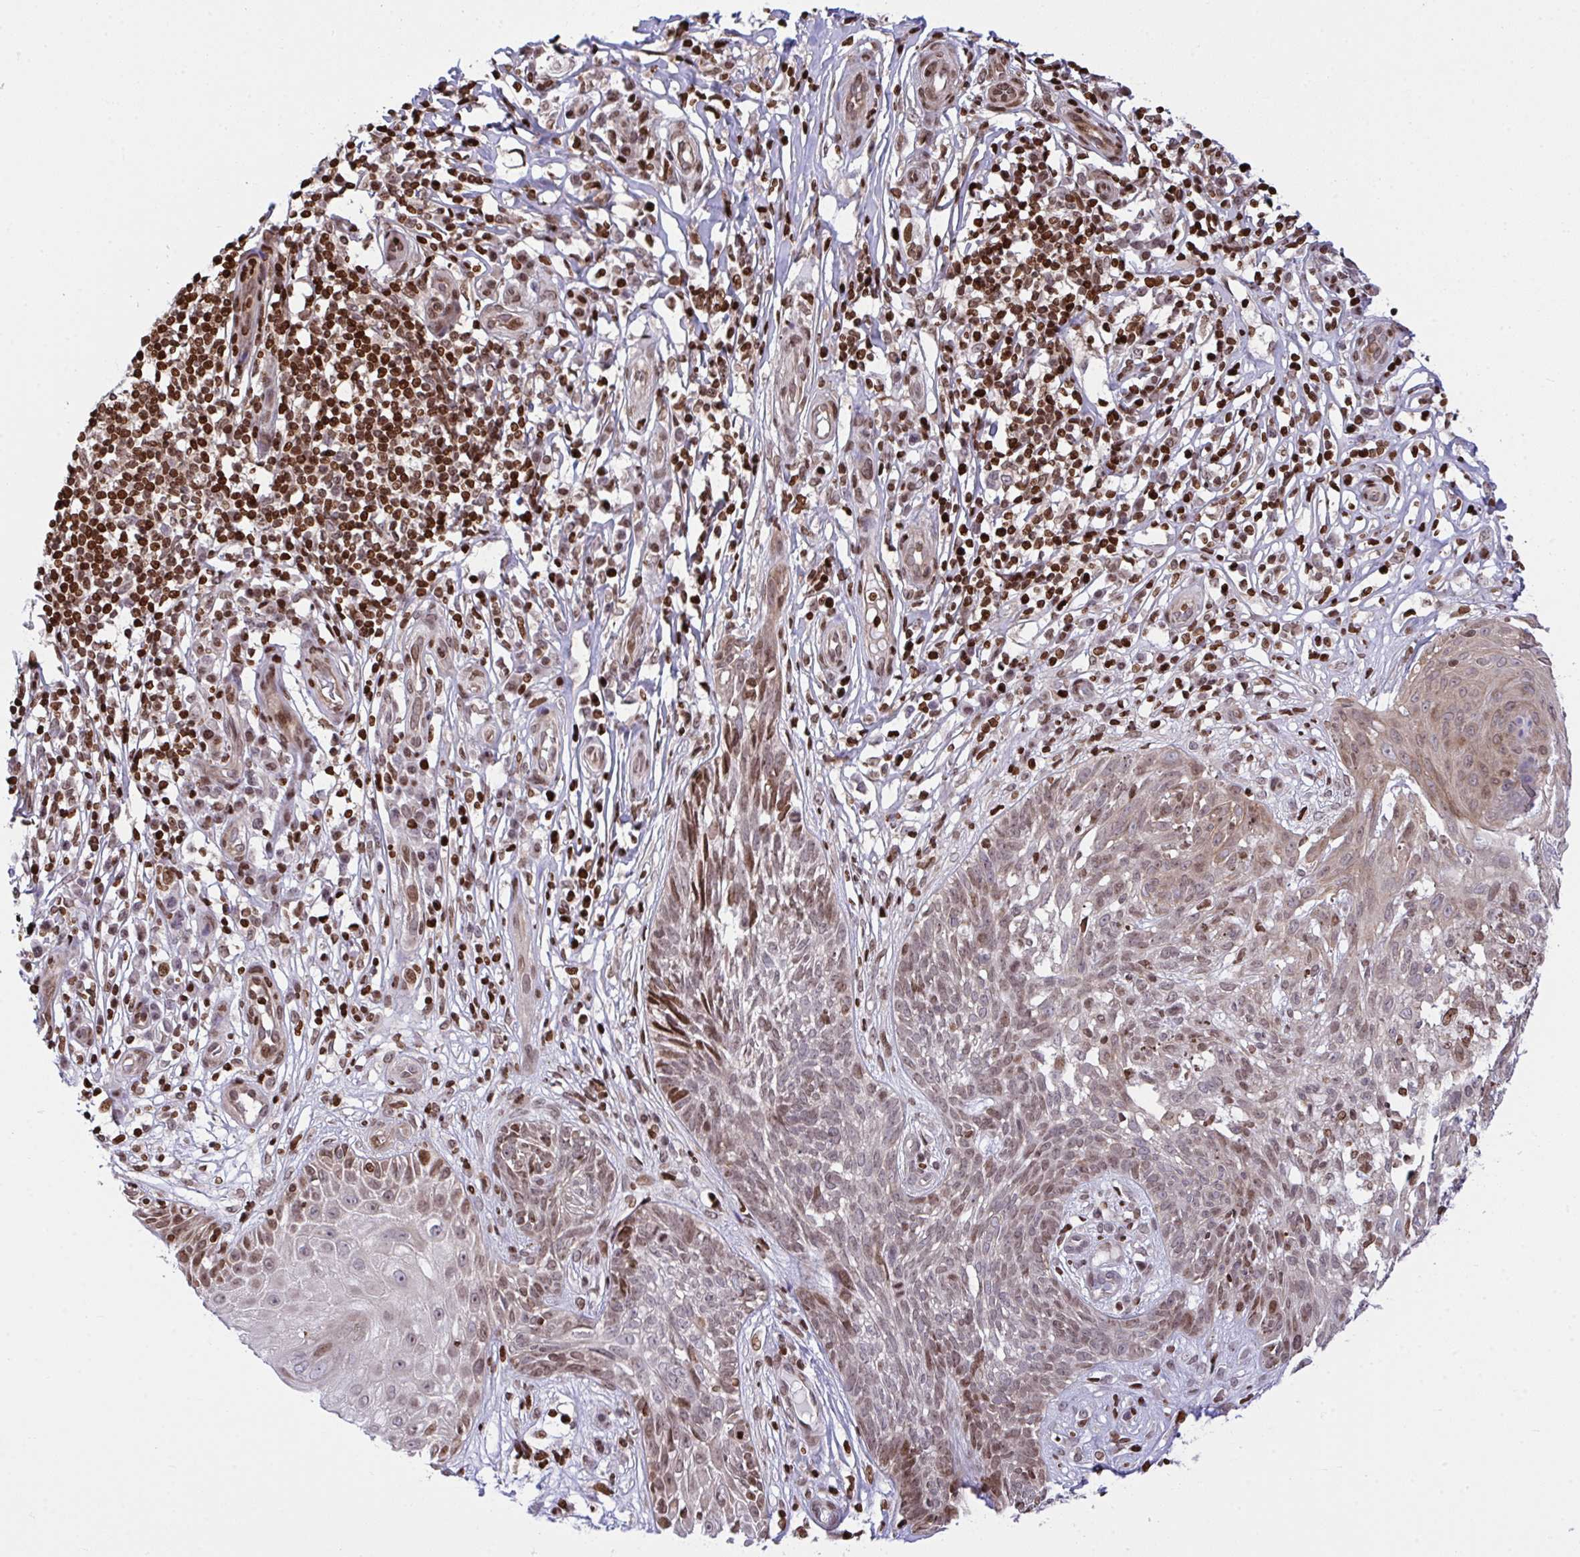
{"staining": {"intensity": "moderate", "quantity": "25%-75%", "location": "nuclear"}, "tissue": "skin cancer", "cell_type": "Tumor cells", "image_type": "cancer", "snomed": [{"axis": "morphology", "description": "Basal cell carcinoma"}, {"axis": "topography", "description": "Skin"}, {"axis": "topography", "description": "Skin, foot"}], "caption": "Skin cancer (basal cell carcinoma) stained for a protein shows moderate nuclear positivity in tumor cells. The protein is shown in brown color, while the nuclei are stained blue.", "gene": "RAPGEF5", "patient": {"sex": "female", "age": 86}}